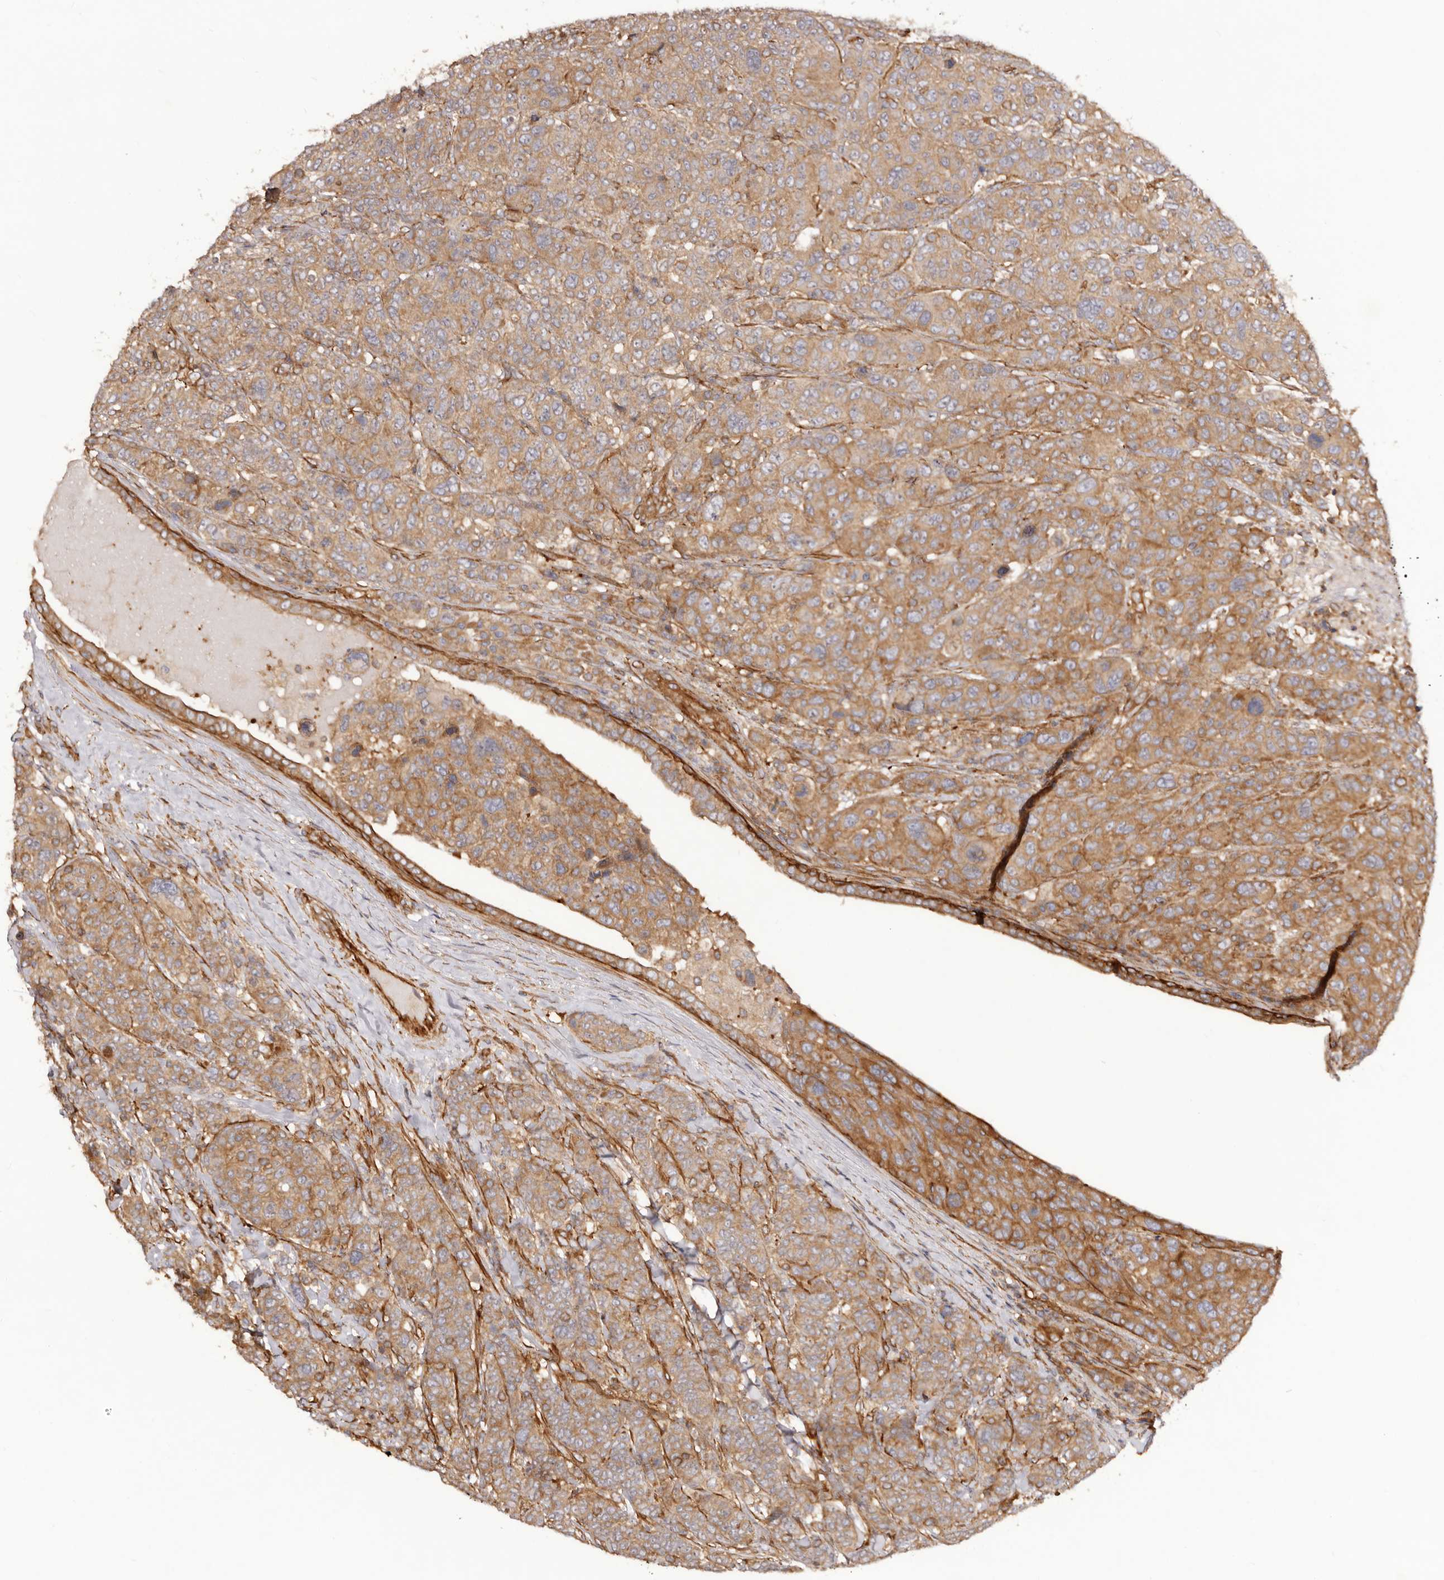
{"staining": {"intensity": "moderate", "quantity": ">75%", "location": "cytoplasmic/membranous"}, "tissue": "breast cancer", "cell_type": "Tumor cells", "image_type": "cancer", "snomed": [{"axis": "morphology", "description": "Duct carcinoma"}, {"axis": "topography", "description": "Breast"}], "caption": "Brown immunohistochemical staining in human breast invasive ductal carcinoma exhibits moderate cytoplasmic/membranous expression in about >75% of tumor cells. Using DAB (brown) and hematoxylin (blue) stains, captured at high magnification using brightfield microscopy.", "gene": "RPS6", "patient": {"sex": "female", "age": 37}}